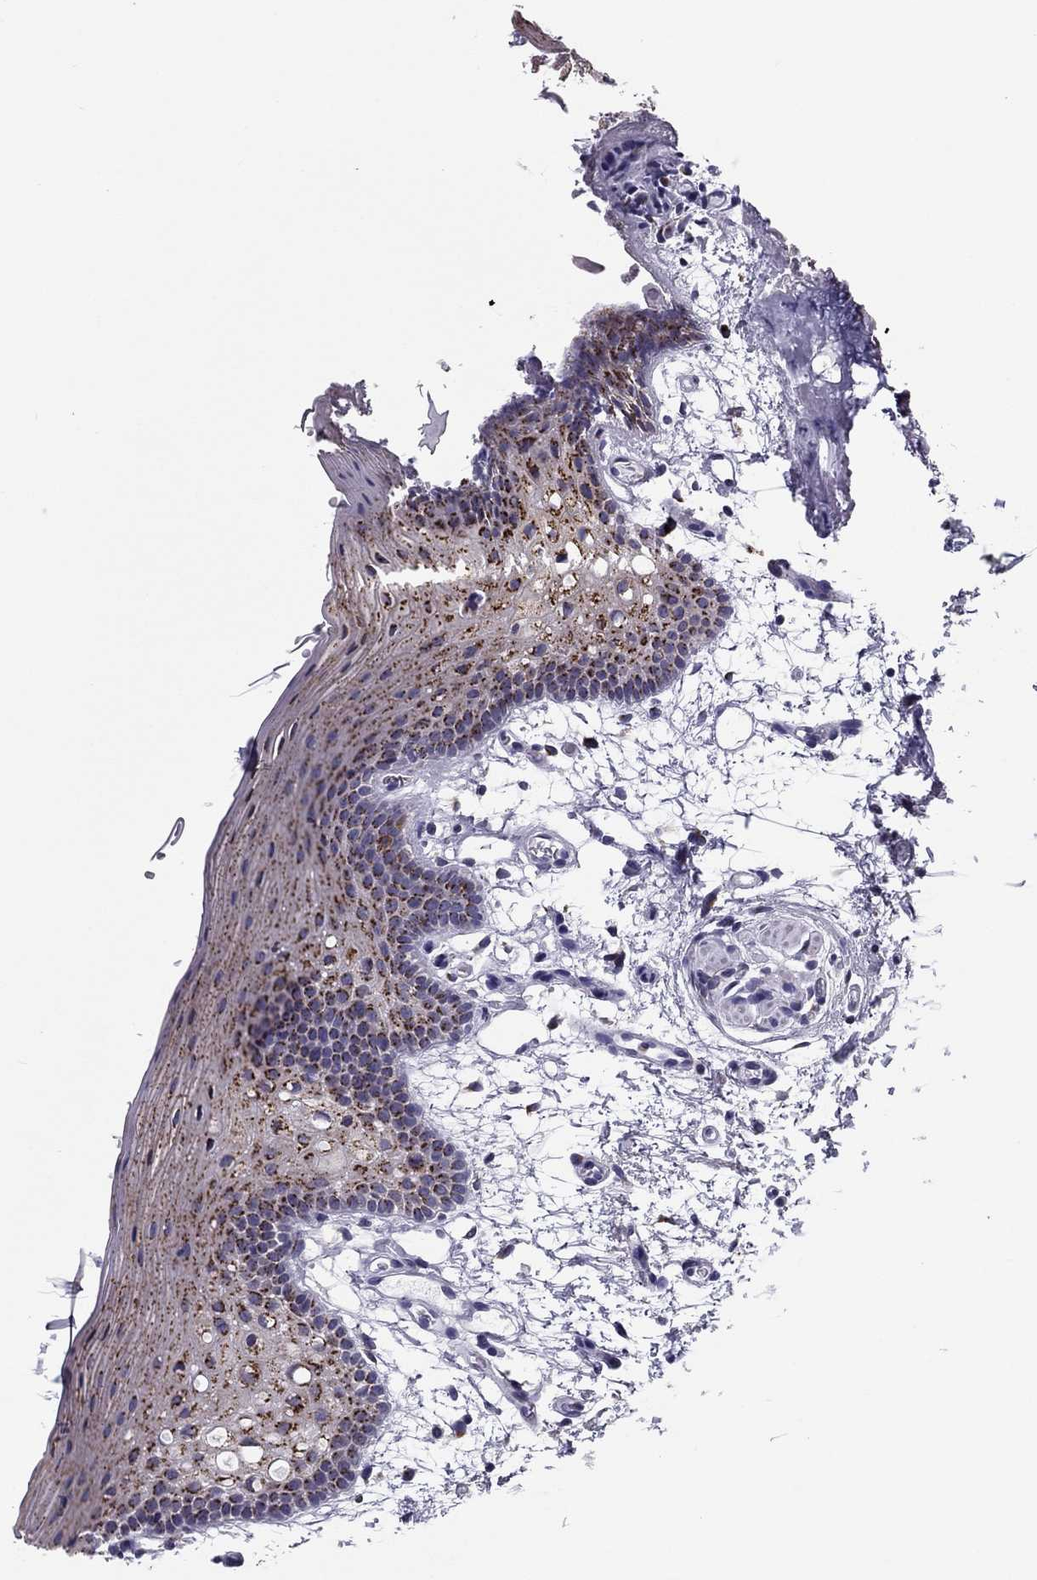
{"staining": {"intensity": "strong", "quantity": "25%-75%", "location": "cytoplasmic/membranous"}, "tissue": "oral mucosa", "cell_type": "Squamous epithelial cells", "image_type": "normal", "snomed": [{"axis": "morphology", "description": "Normal tissue, NOS"}, {"axis": "topography", "description": "Oral tissue"}, {"axis": "topography", "description": "Tounge, NOS"}], "caption": "Human oral mucosa stained with a protein marker demonstrates strong staining in squamous epithelial cells.", "gene": "TMED3", "patient": {"sex": "female", "age": 83}}